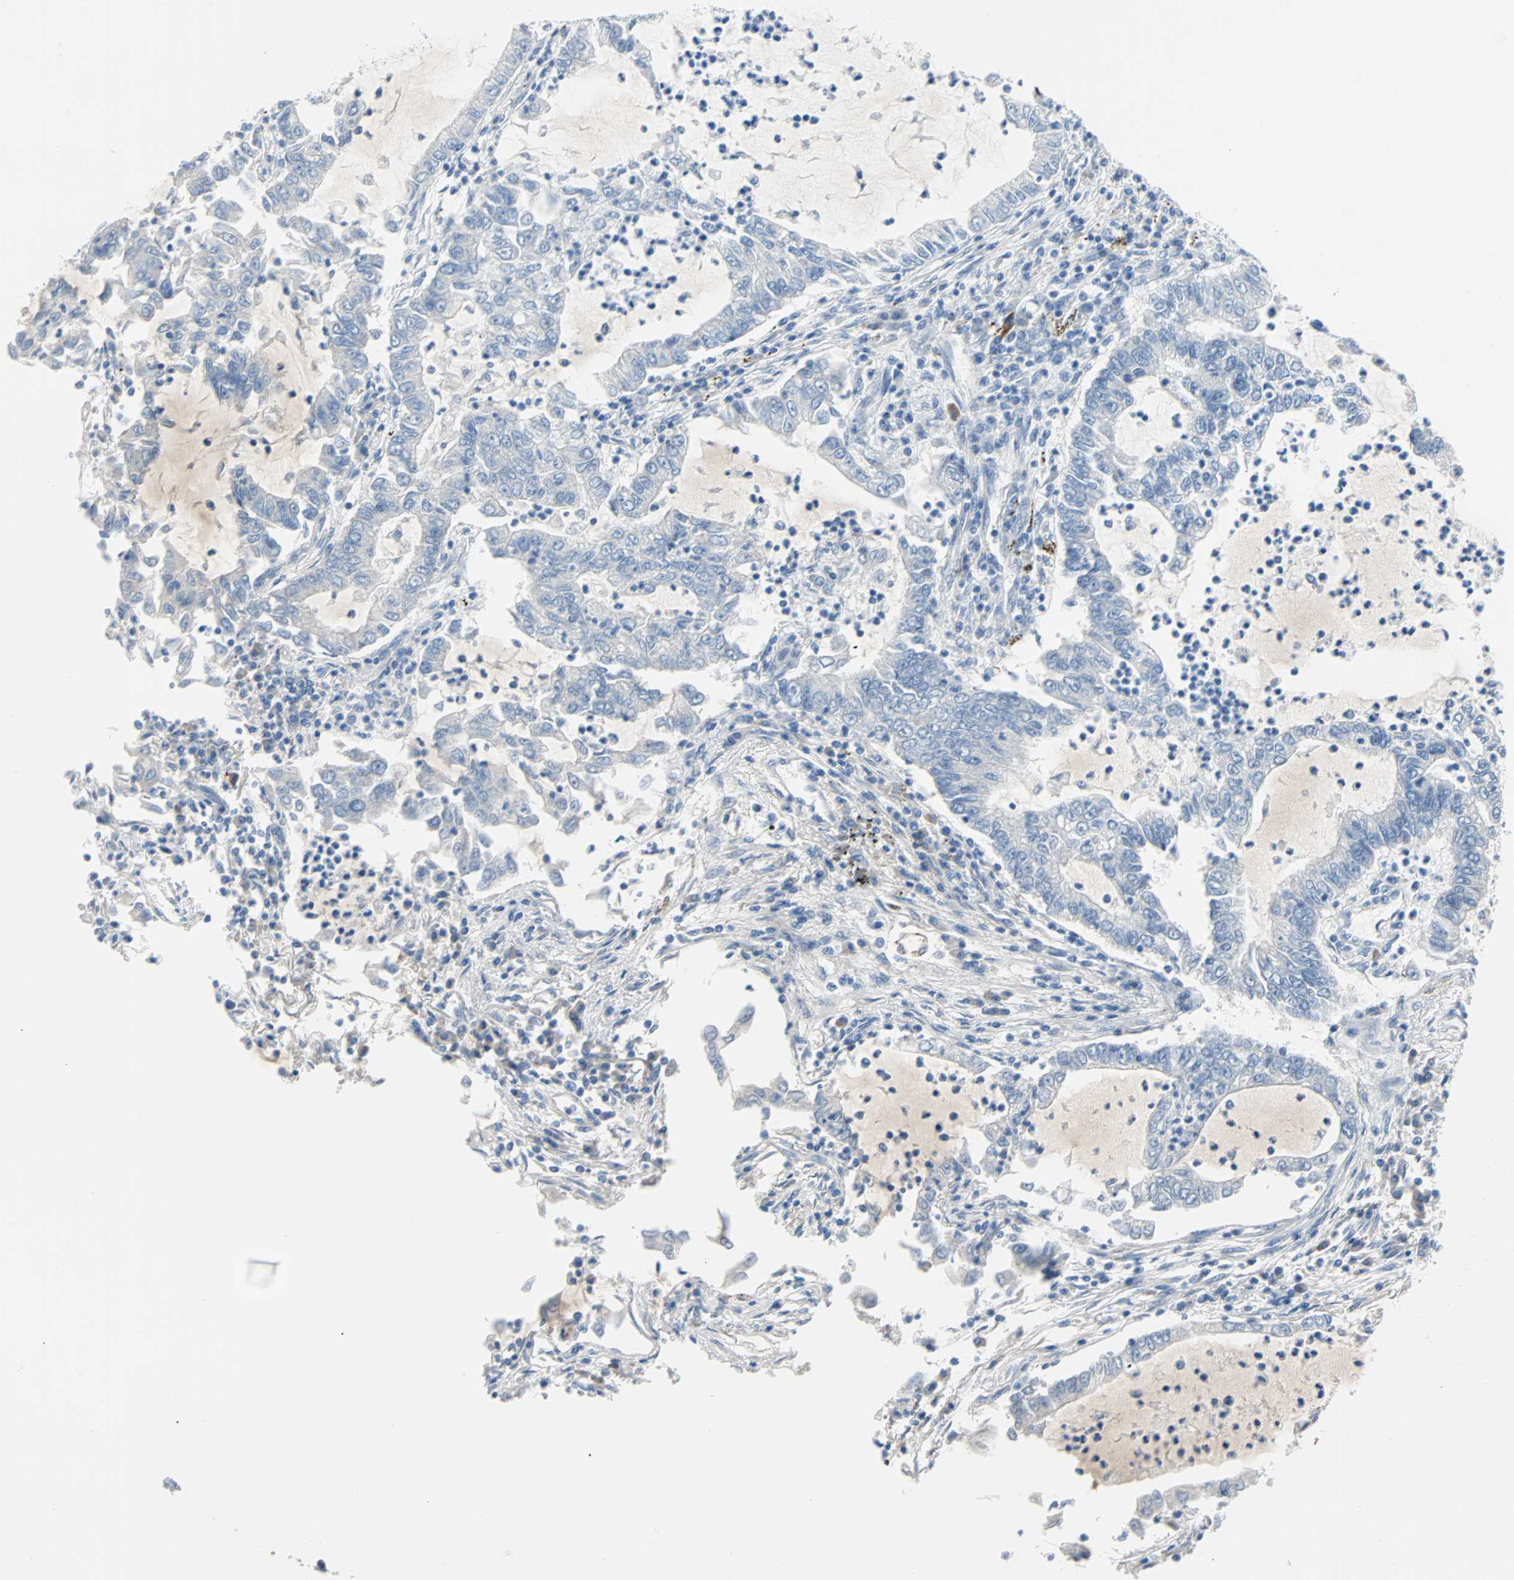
{"staining": {"intensity": "negative", "quantity": "none", "location": "none"}, "tissue": "lung cancer", "cell_type": "Tumor cells", "image_type": "cancer", "snomed": [{"axis": "morphology", "description": "Adenocarcinoma, NOS"}, {"axis": "topography", "description": "Lung"}], "caption": "Tumor cells show no significant positivity in lung adenocarcinoma.", "gene": "PDPN", "patient": {"sex": "female", "age": 51}}